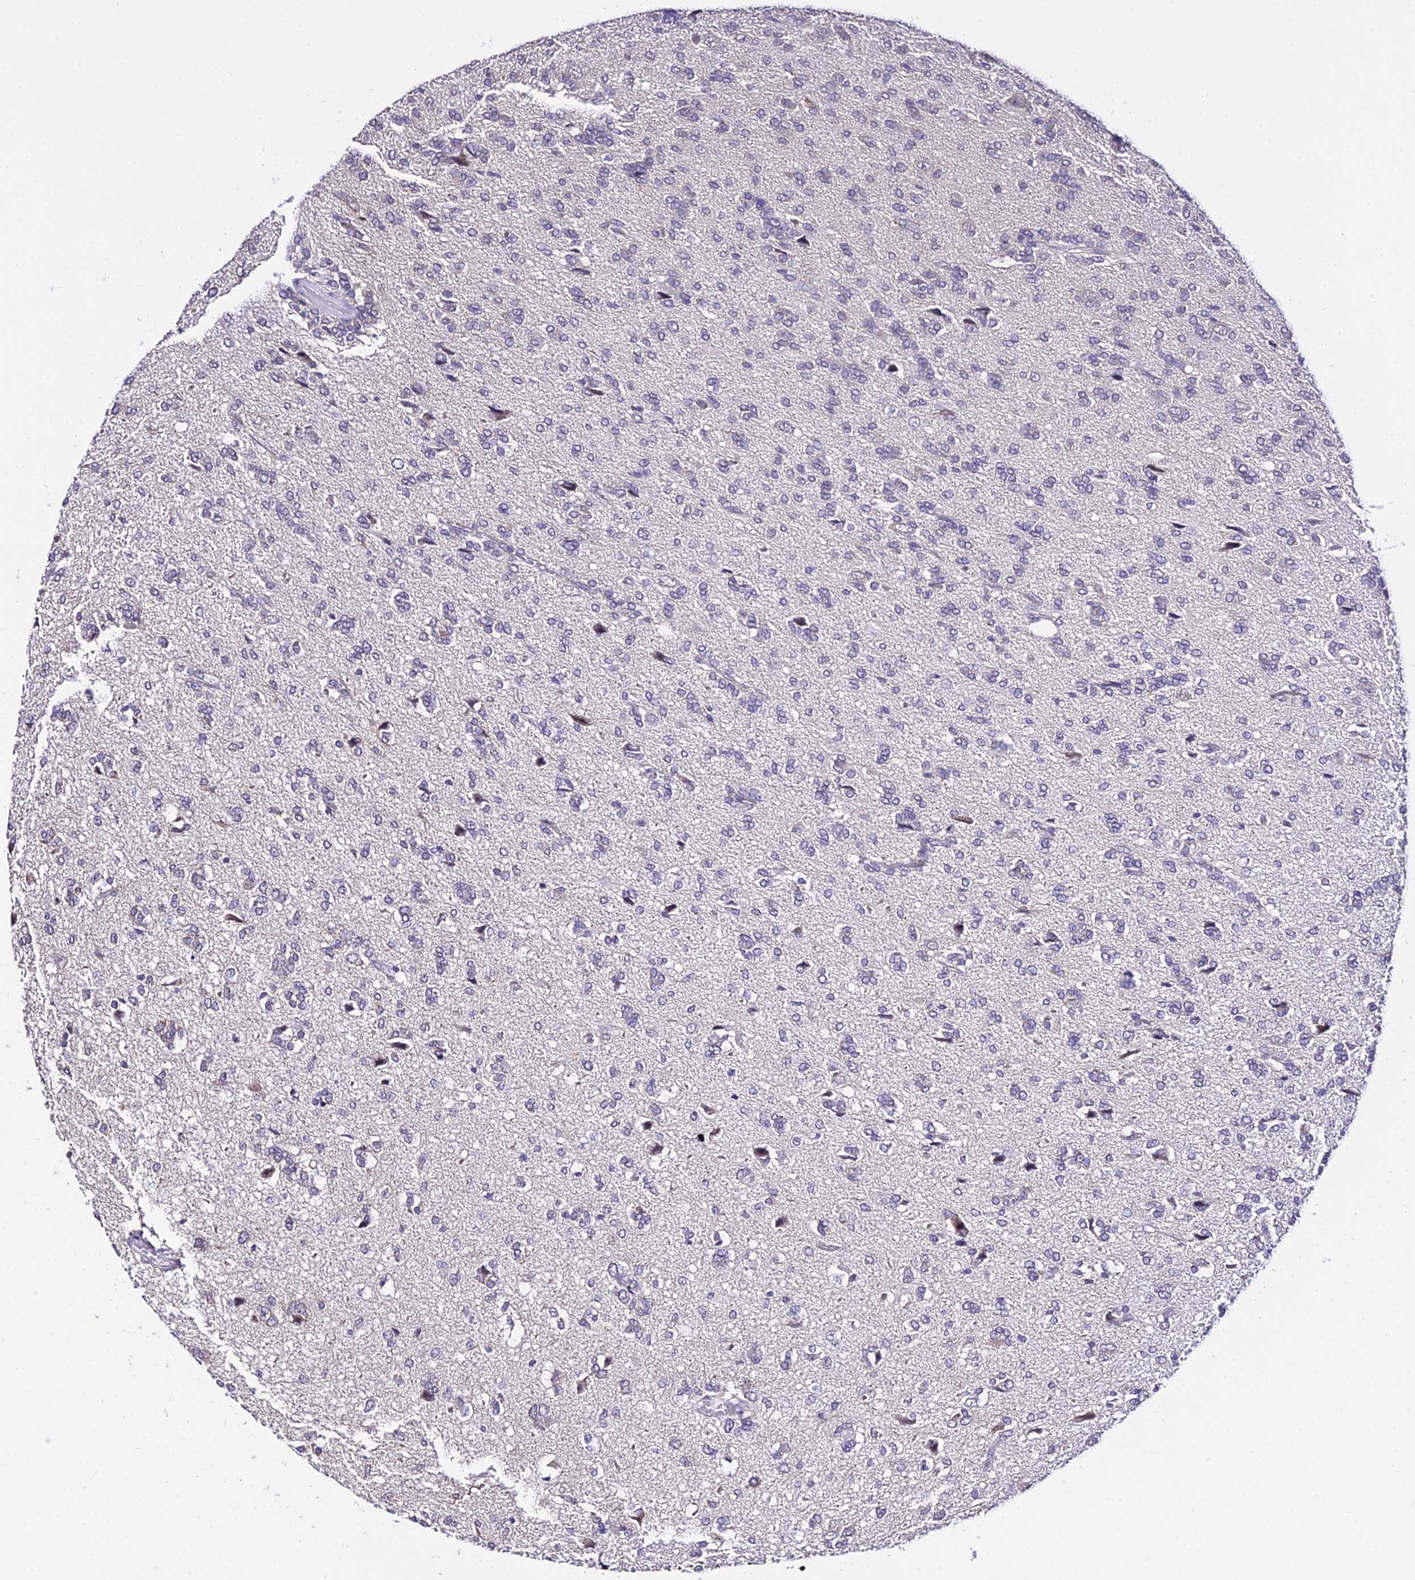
{"staining": {"intensity": "negative", "quantity": "none", "location": "none"}, "tissue": "glioma", "cell_type": "Tumor cells", "image_type": "cancer", "snomed": [{"axis": "morphology", "description": "Glioma, malignant, High grade"}, {"axis": "topography", "description": "Brain"}], "caption": "Immunohistochemistry photomicrograph of glioma stained for a protein (brown), which exhibits no expression in tumor cells. Nuclei are stained in blue.", "gene": "POLR2I", "patient": {"sex": "female", "age": 59}}